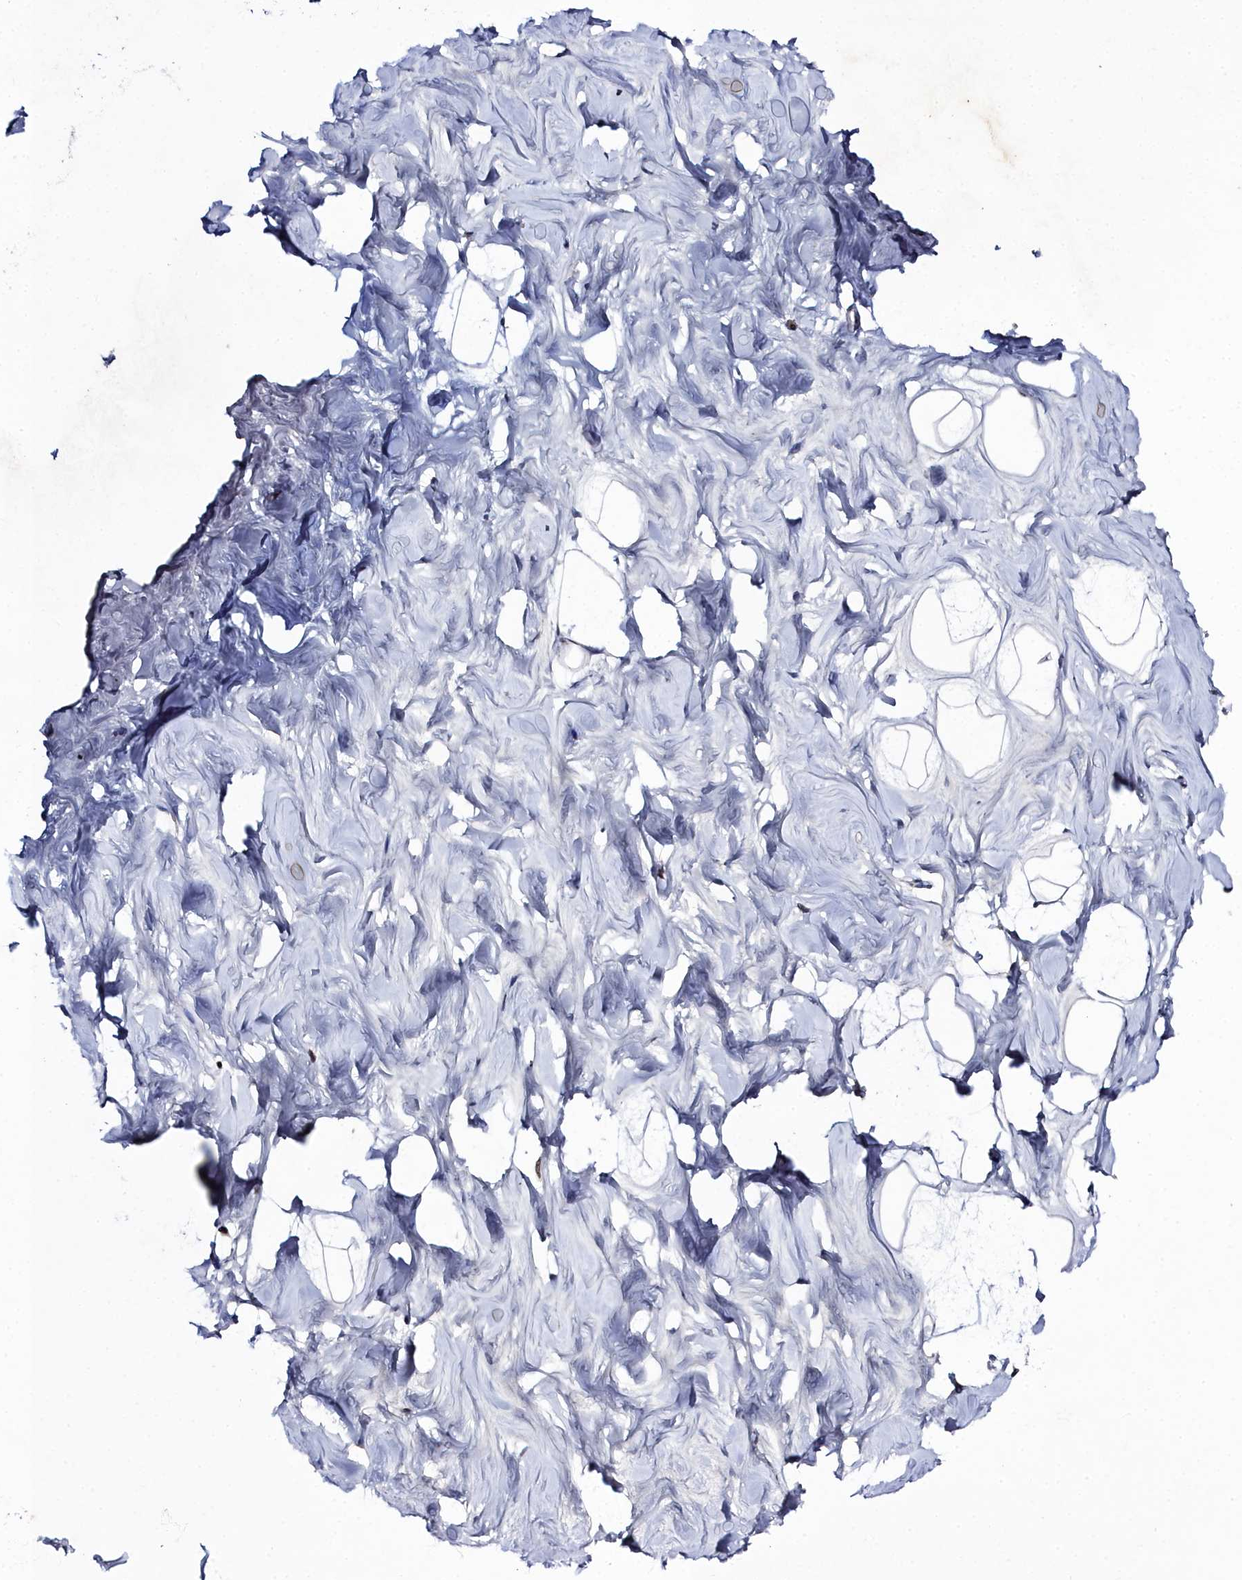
{"staining": {"intensity": "negative", "quantity": "none", "location": "none"}, "tissue": "breast", "cell_type": "Adipocytes", "image_type": "normal", "snomed": [{"axis": "morphology", "description": "Normal tissue, NOS"}, {"axis": "topography", "description": "Breast"}], "caption": "Adipocytes show no significant staining in benign breast. (IHC, brightfield microscopy, high magnification).", "gene": "FZD4", "patient": {"sex": "female", "age": 27}}